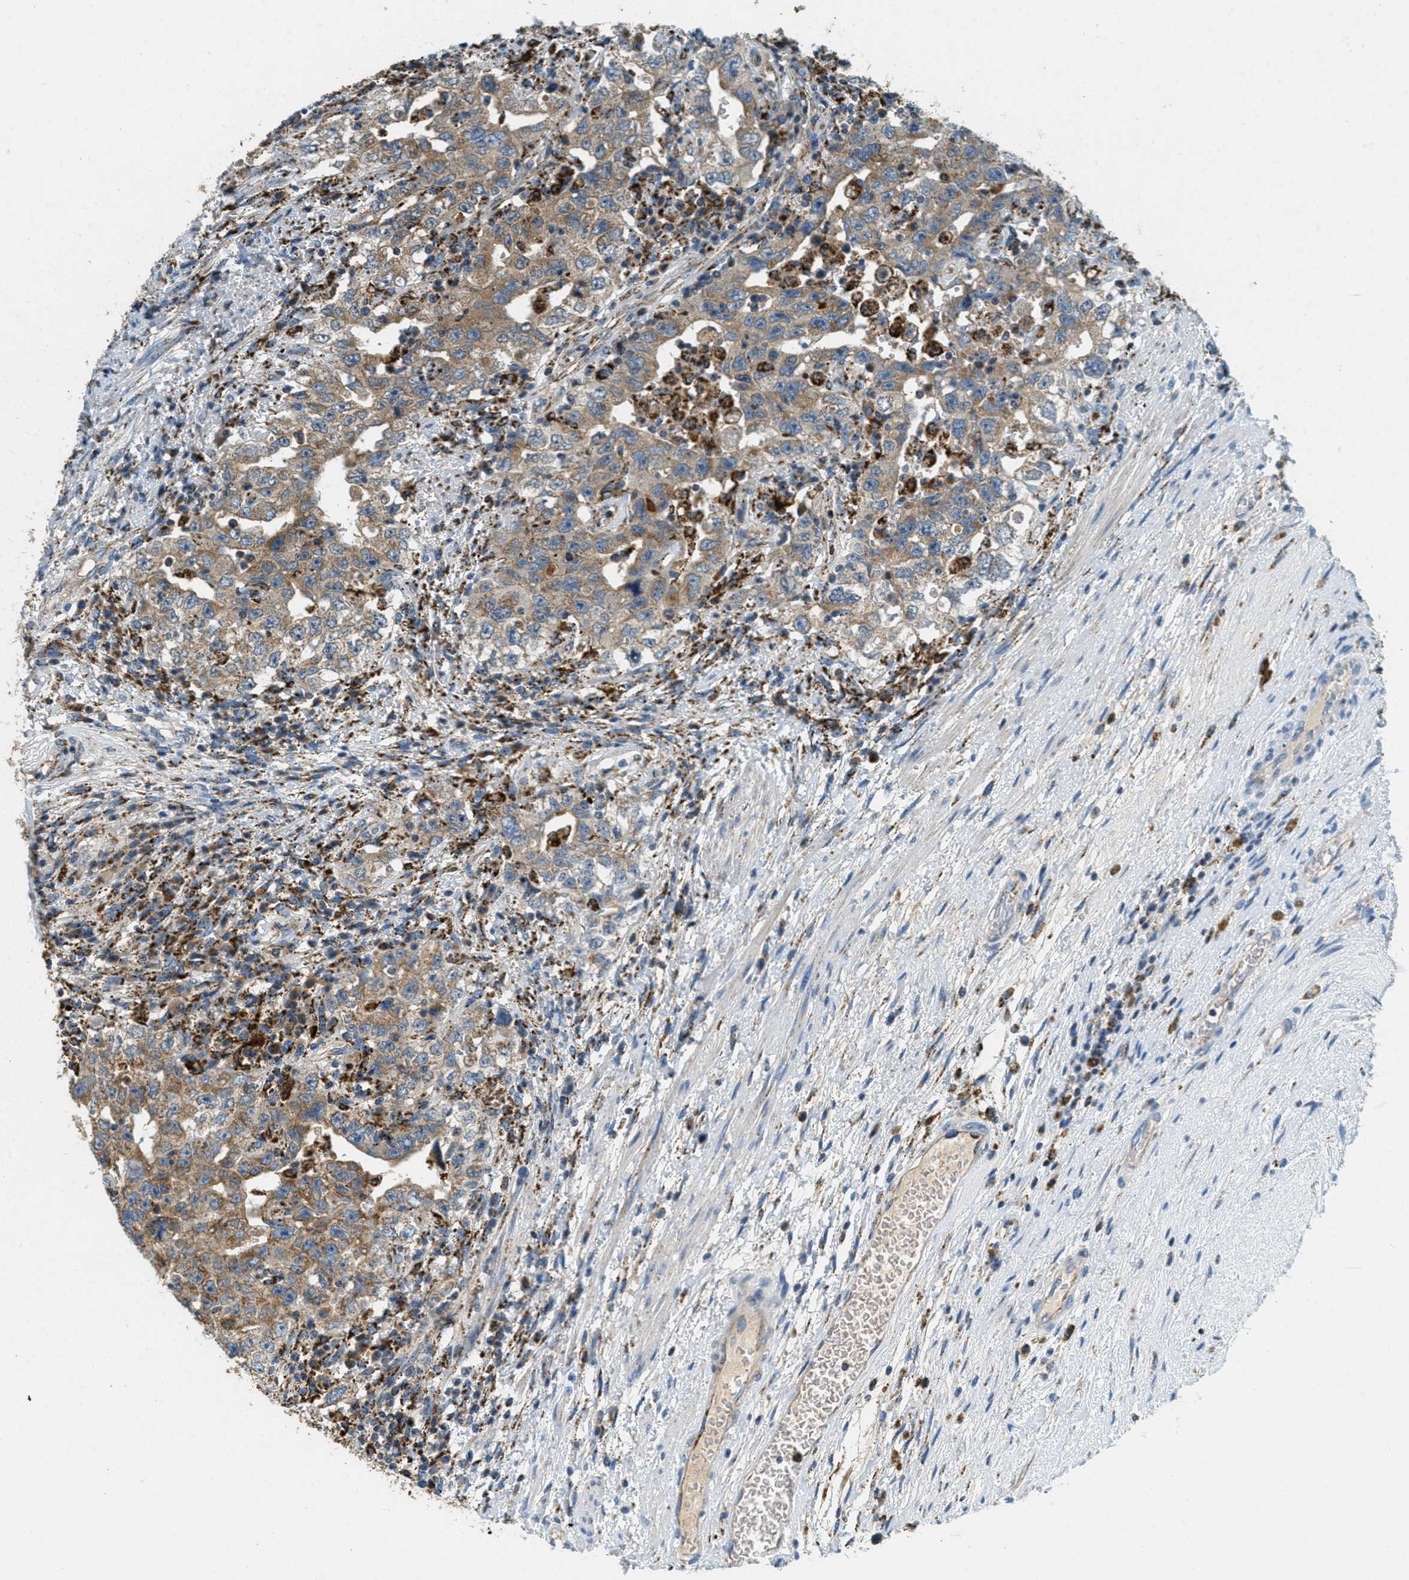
{"staining": {"intensity": "moderate", "quantity": ">75%", "location": "cytoplasmic/membranous"}, "tissue": "testis cancer", "cell_type": "Tumor cells", "image_type": "cancer", "snomed": [{"axis": "morphology", "description": "Carcinoma, Embryonal, NOS"}, {"axis": "topography", "description": "Testis"}], "caption": "IHC staining of testis cancer, which demonstrates medium levels of moderate cytoplasmic/membranous positivity in approximately >75% of tumor cells indicating moderate cytoplasmic/membranous protein staining. The staining was performed using DAB (brown) for protein detection and nuclei were counterstained in hematoxylin (blue).", "gene": "HLCS", "patient": {"sex": "male", "age": 26}}